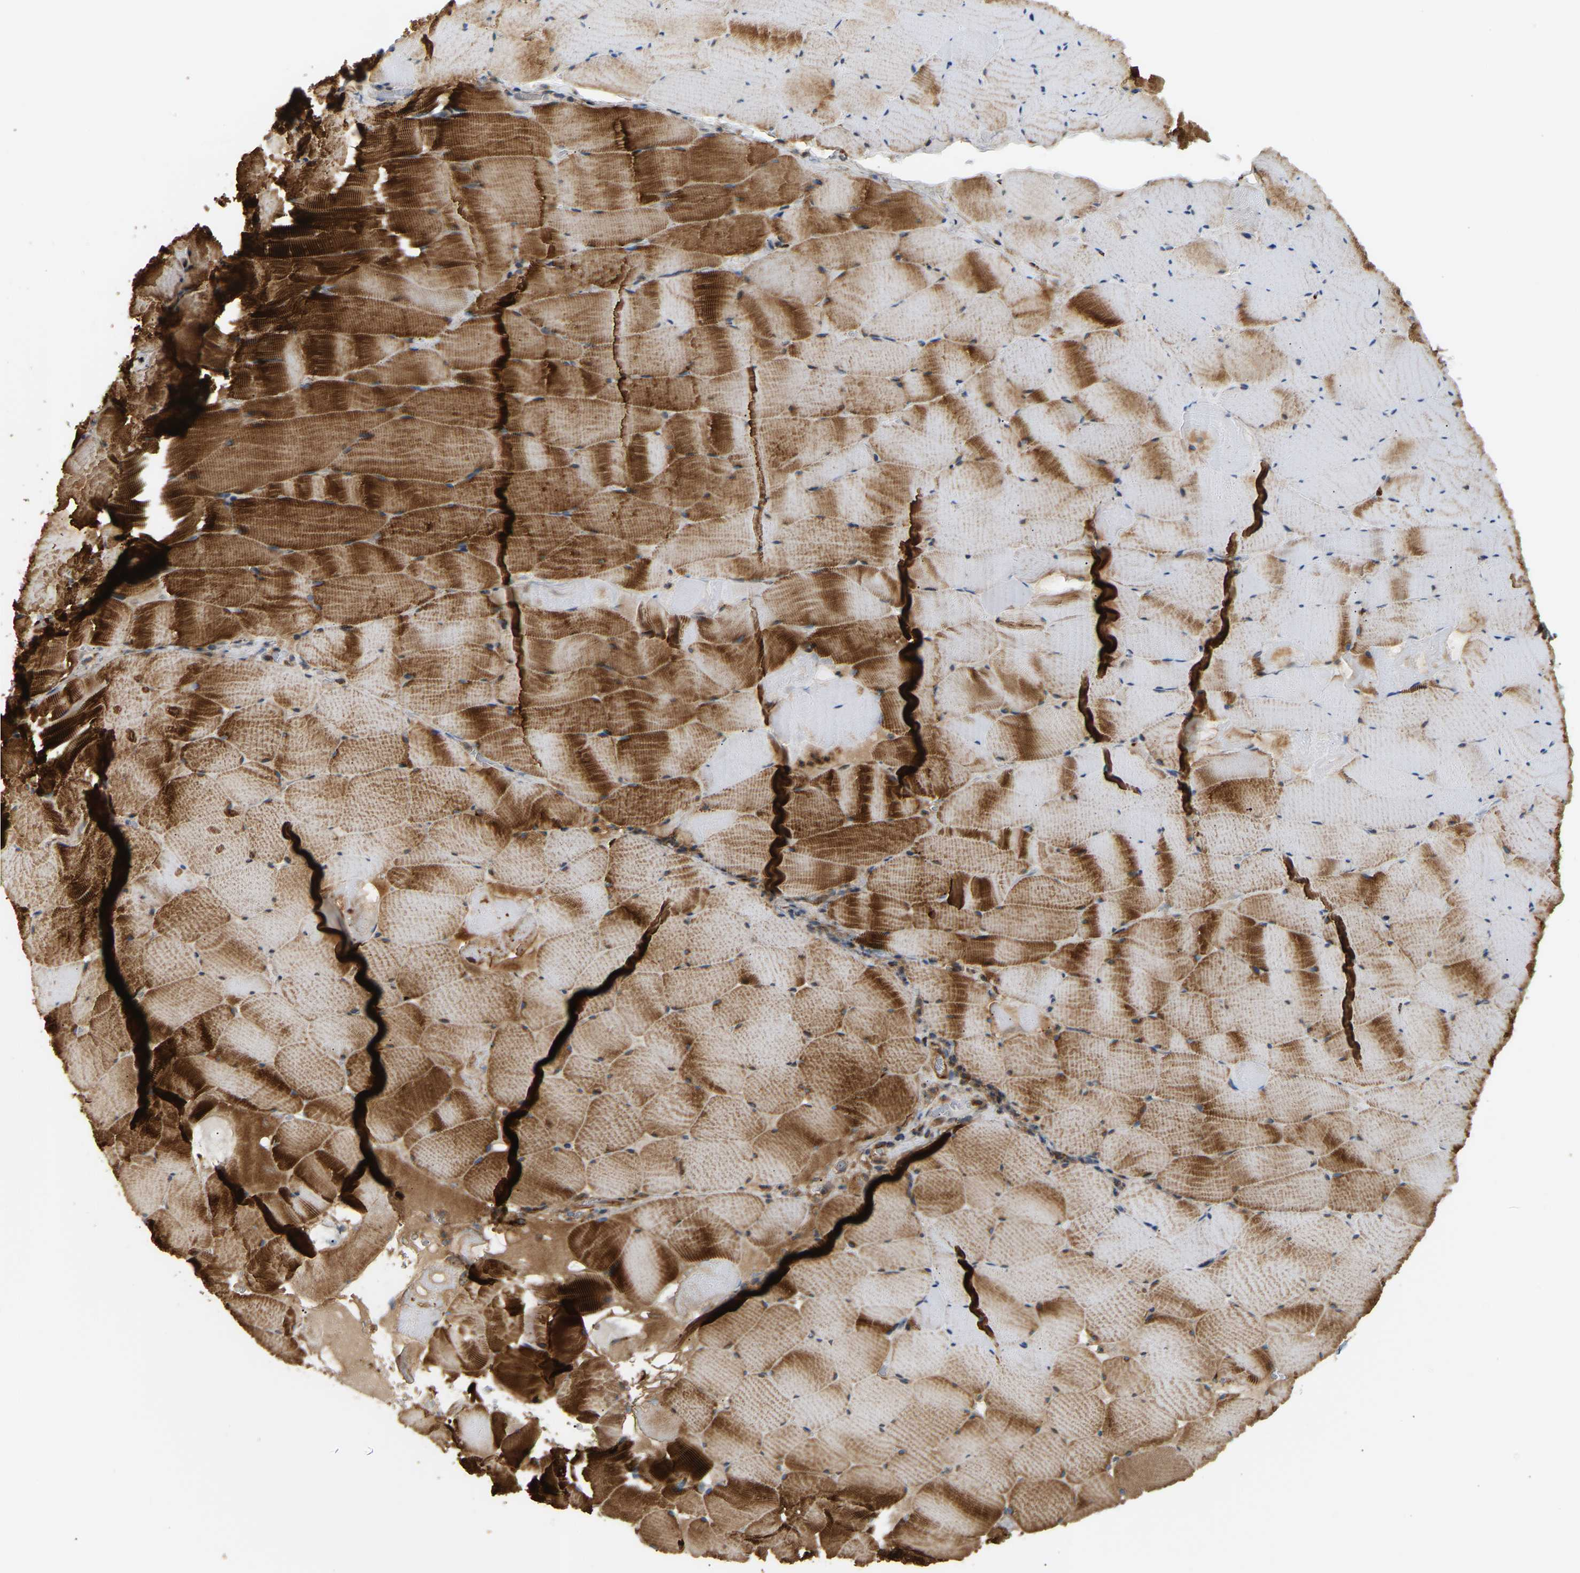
{"staining": {"intensity": "strong", "quantity": ">75%", "location": "cytoplasmic/membranous"}, "tissue": "skeletal muscle", "cell_type": "Myocytes", "image_type": "normal", "snomed": [{"axis": "morphology", "description": "Normal tissue, NOS"}, {"axis": "topography", "description": "Skeletal muscle"}], "caption": "Immunohistochemical staining of unremarkable skeletal muscle demonstrates high levels of strong cytoplasmic/membranous positivity in approximately >75% of myocytes. (DAB IHC, brown staining for protein, blue staining for nuclei).", "gene": "PLCG2", "patient": {"sex": "male", "age": 62}}